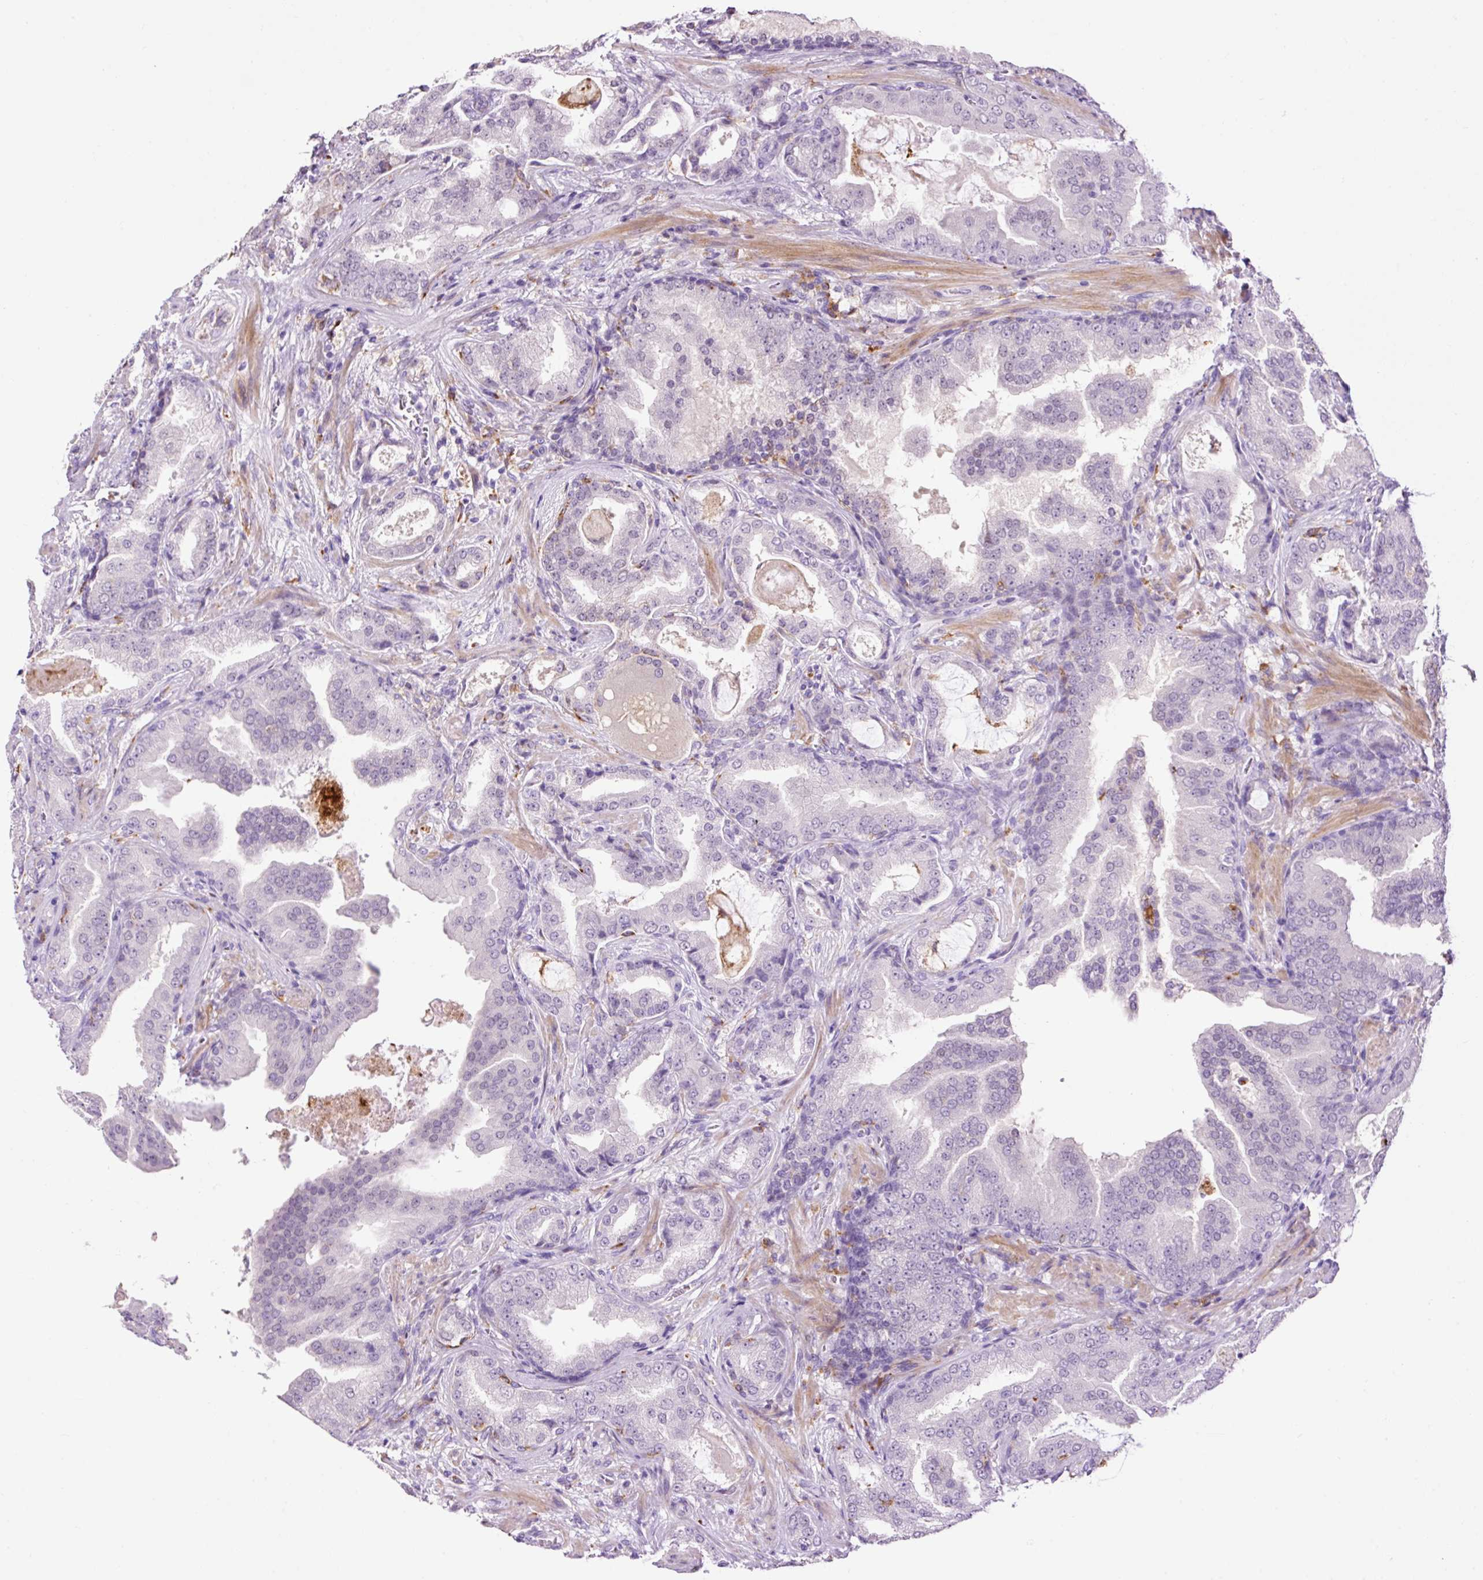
{"staining": {"intensity": "negative", "quantity": "none", "location": "none"}, "tissue": "prostate cancer", "cell_type": "Tumor cells", "image_type": "cancer", "snomed": [{"axis": "morphology", "description": "Adenocarcinoma, High grade"}, {"axis": "topography", "description": "Prostate"}], "caption": "IHC image of neoplastic tissue: prostate cancer stained with DAB (3,3'-diaminobenzidine) reveals no significant protein expression in tumor cells.", "gene": "LY86", "patient": {"sex": "male", "age": 68}}